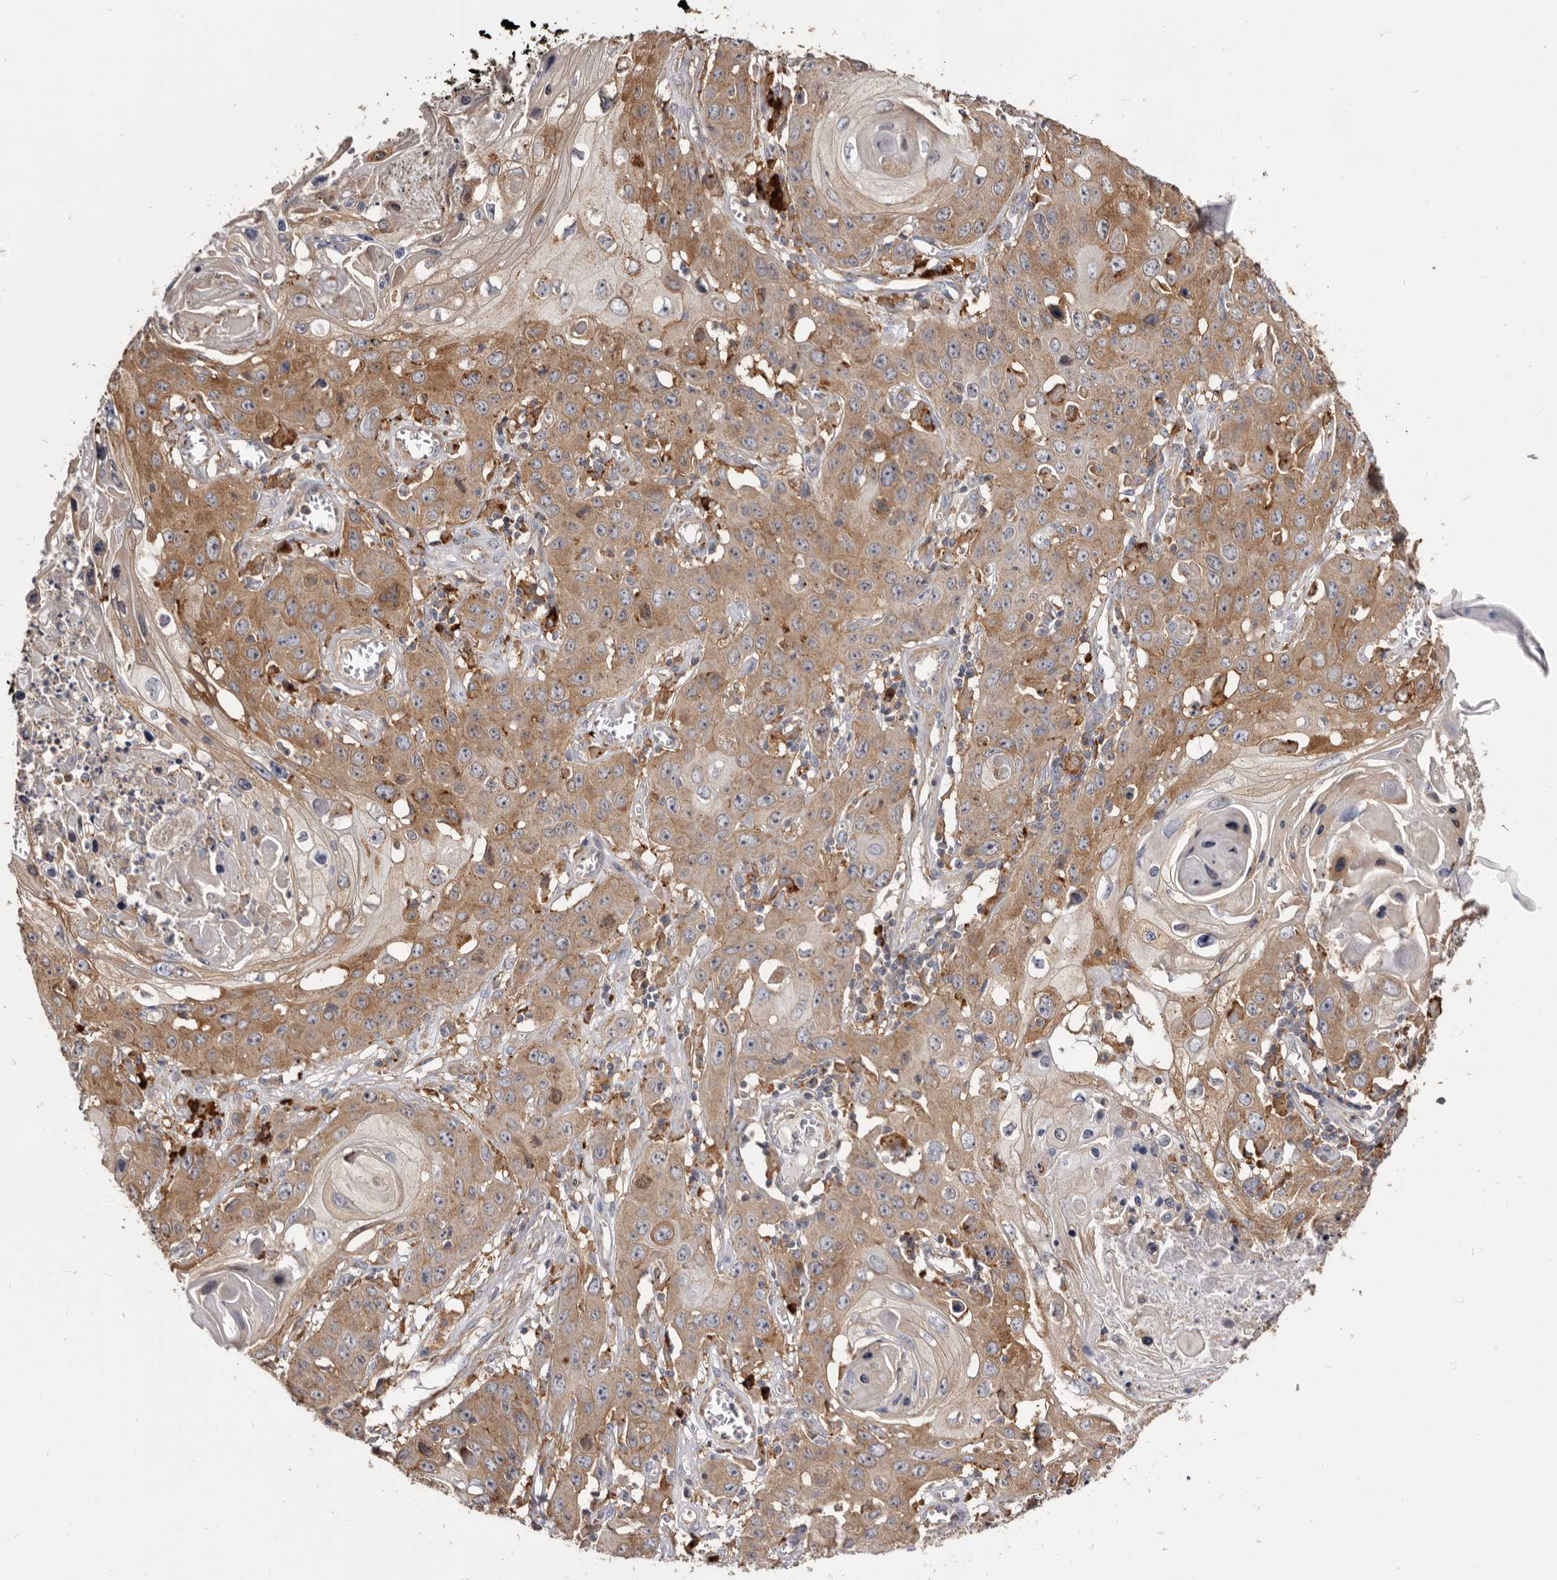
{"staining": {"intensity": "moderate", "quantity": ">75%", "location": "cytoplasmic/membranous"}, "tissue": "skin cancer", "cell_type": "Tumor cells", "image_type": "cancer", "snomed": [{"axis": "morphology", "description": "Squamous cell carcinoma, NOS"}, {"axis": "topography", "description": "Skin"}], "caption": "Skin squamous cell carcinoma stained with a protein marker displays moderate staining in tumor cells.", "gene": "TPD52", "patient": {"sex": "male", "age": 55}}